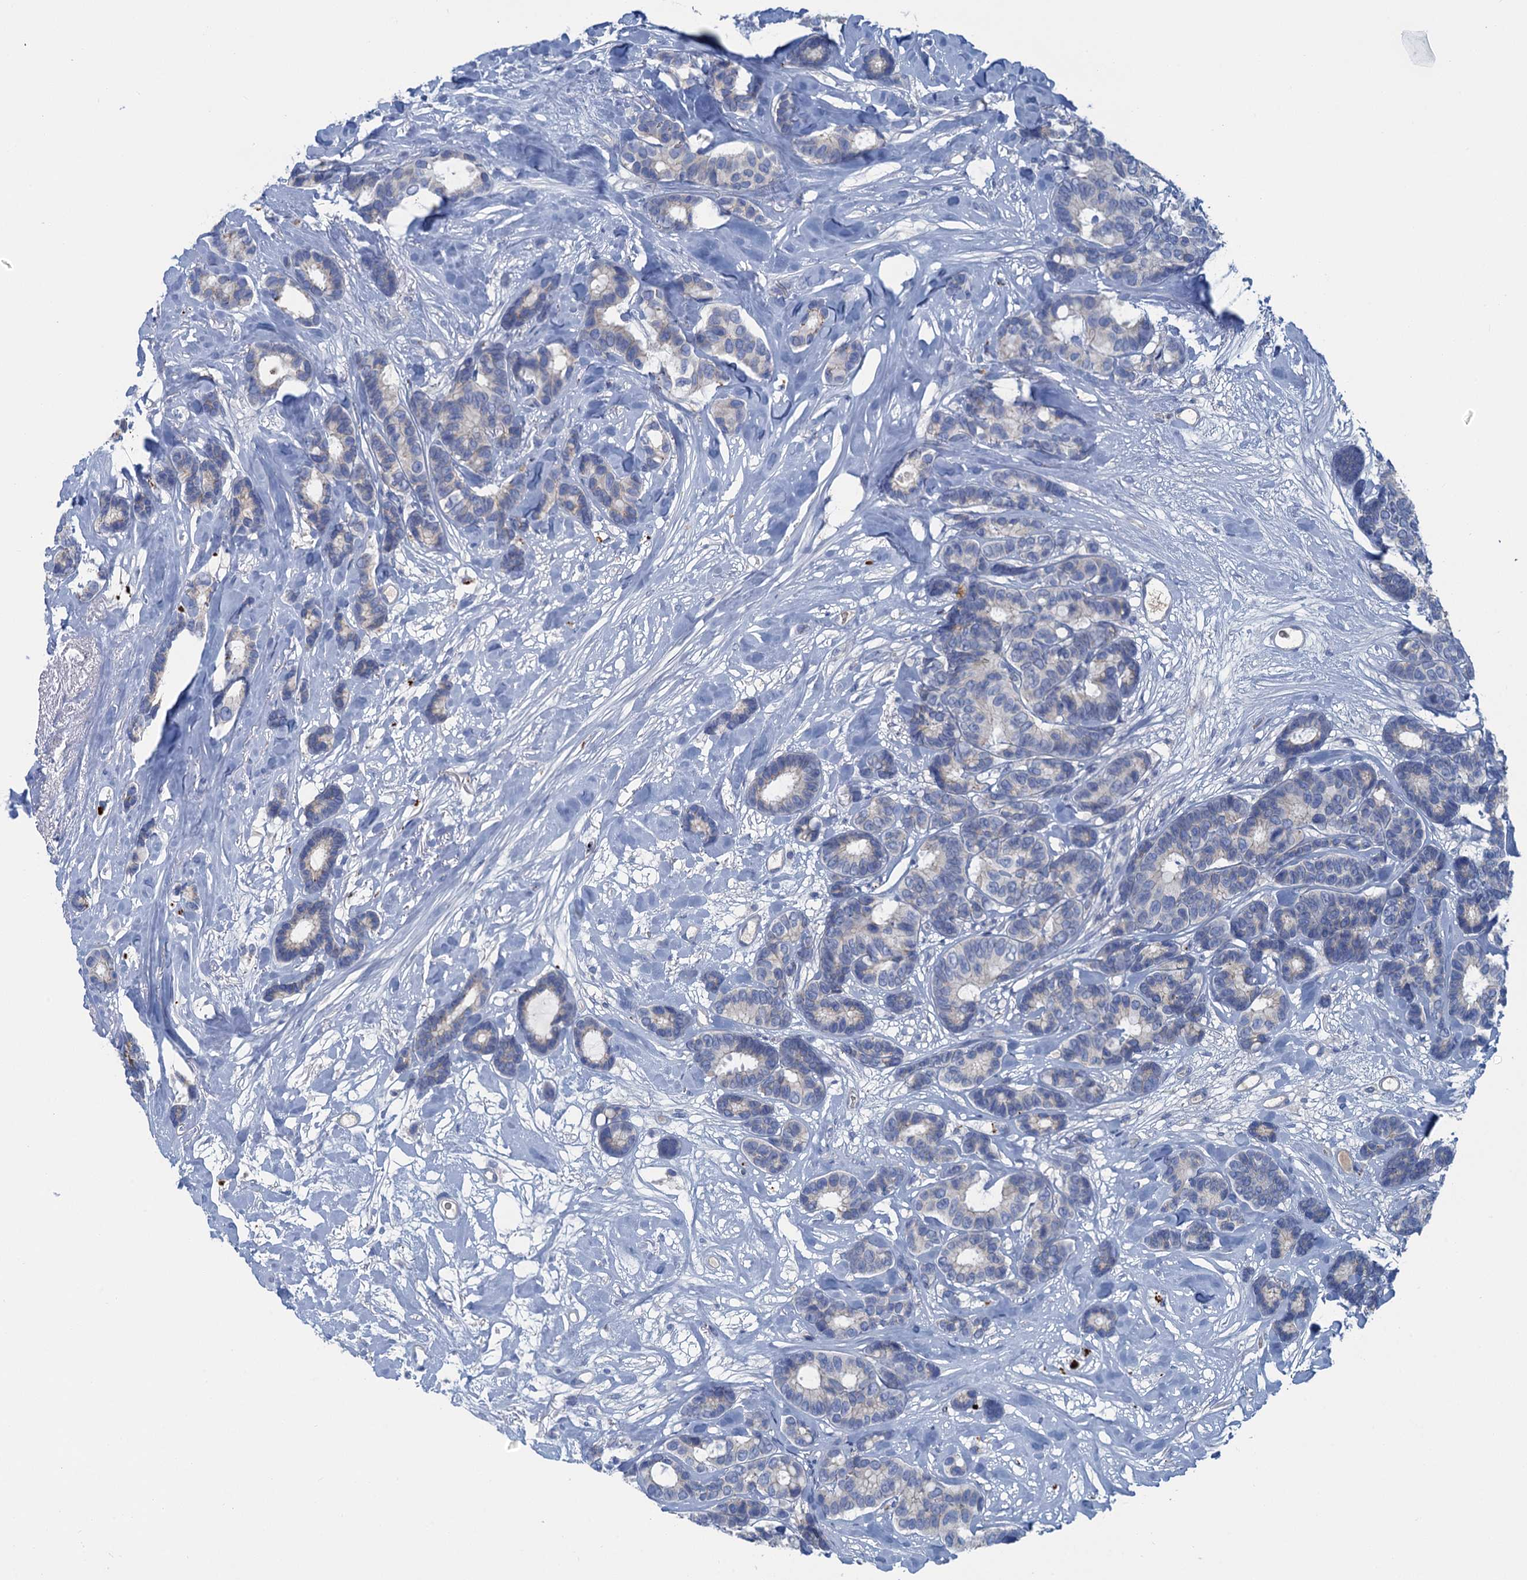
{"staining": {"intensity": "negative", "quantity": "none", "location": "none"}, "tissue": "breast cancer", "cell_type": "Tumor cells", "image_type": "cancer", "snomed": [{"axis": "morphology", "description": "Duct carcinoma"}, {"axis": "topography", "description": "Breast"}], "caption": "Breast cancer (invasive ductal carcinoma) stained for a protein using immunohistochemistry displays no expression tumor cells.", "gene": "MYADML2", "patient": {"sex": "female", "age": 87}}